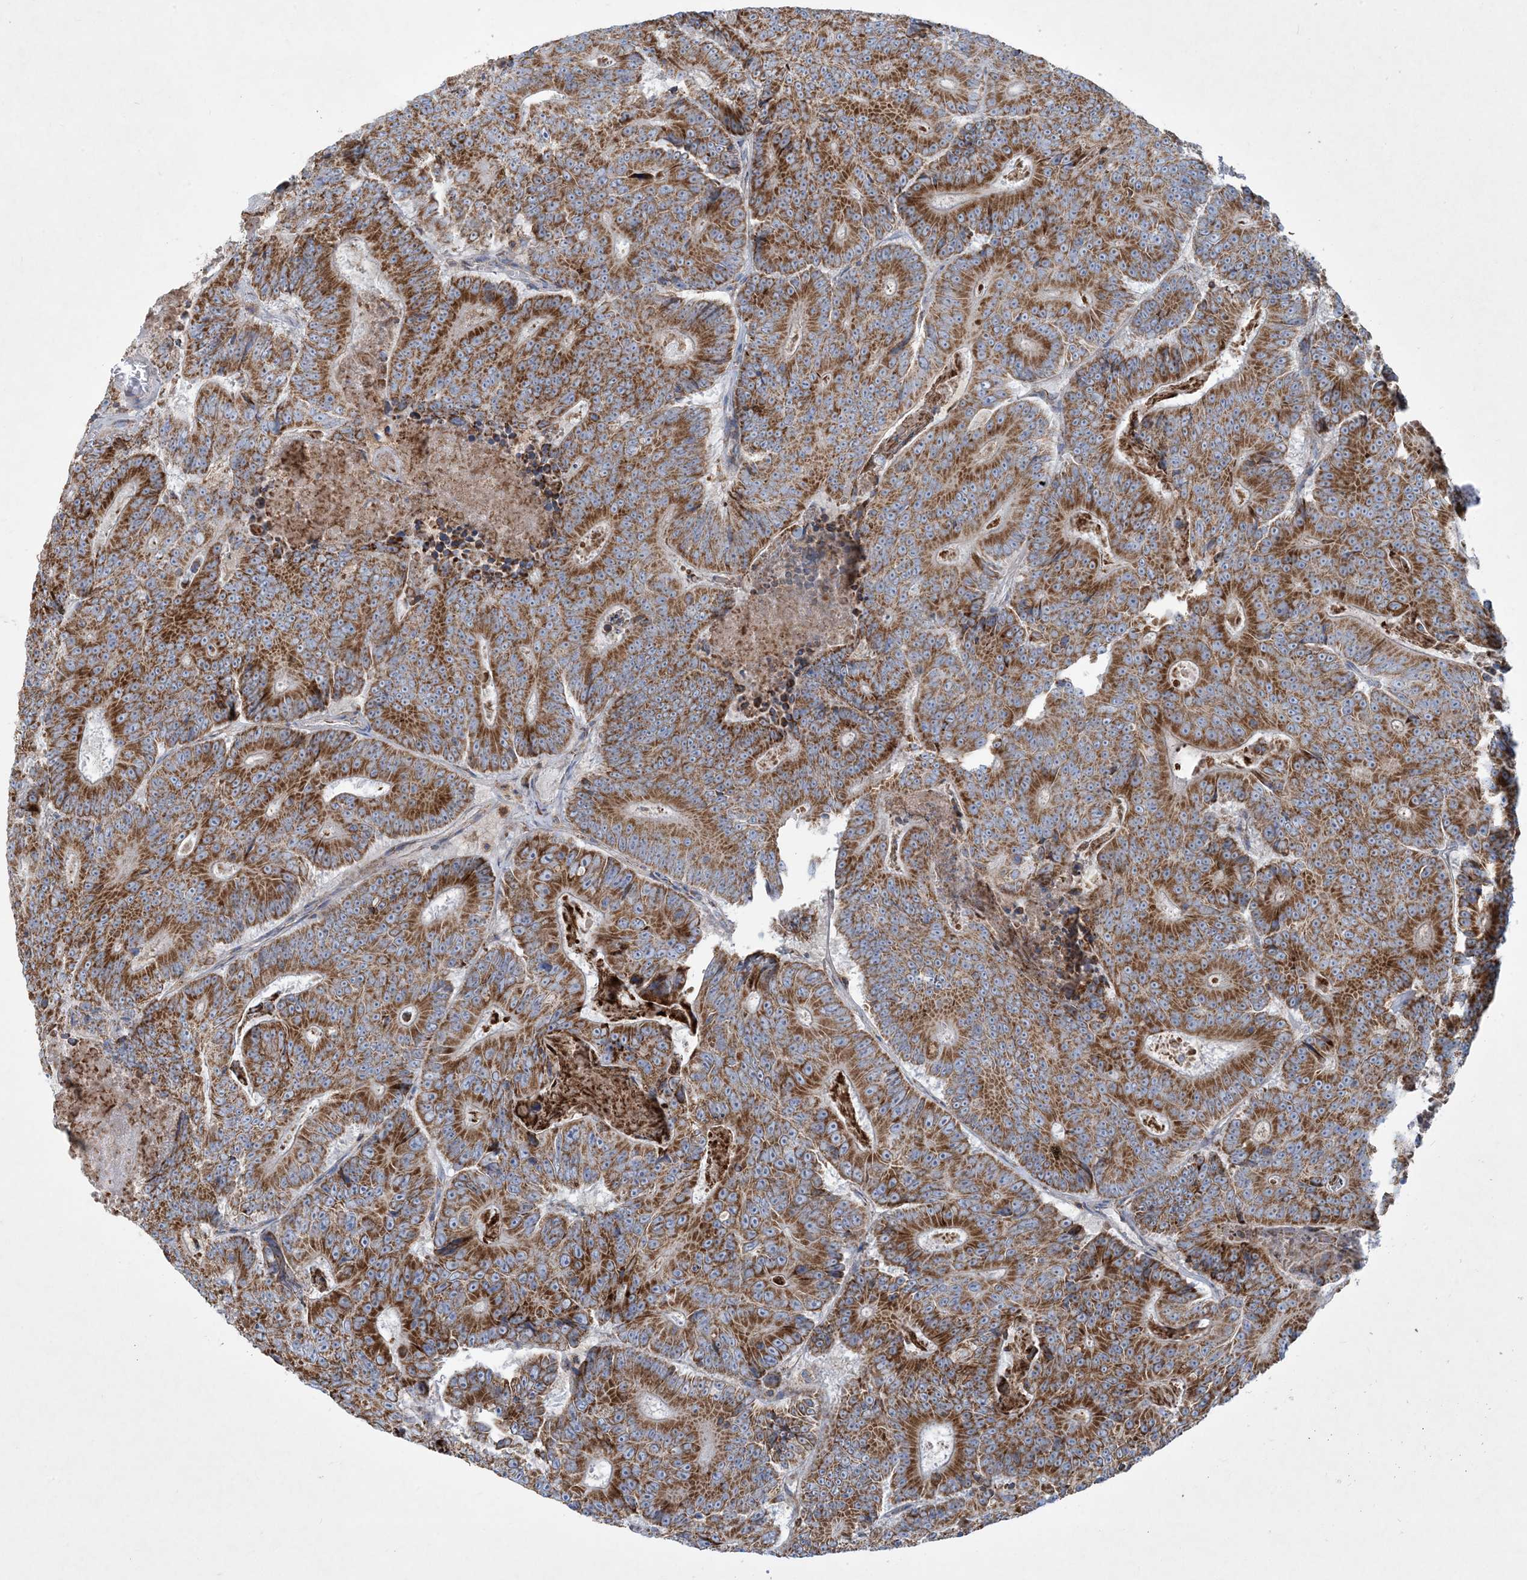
{"staining": {"intensity": "strong", "quantity": ">75%", "location": "cytoplasmic/membranous"}, "tissue": "colorectal cancer", "cell_type": "Tumor cells", "image_type": "cancer", "snomed": [{"axis": "morphology", "description": "Adenocarcinoma, NOS"}, {"axis": "topography", "description": "Colon"}], "caption": "Immunohistochemical staining of human adenocarcinoma (colorectal) exhibits strong cytoplasmic/membranous protein positivity in approximately >75% of tumor cells.", "gene": "BEND4", "patient": {"sex": "male", "age": 83}}